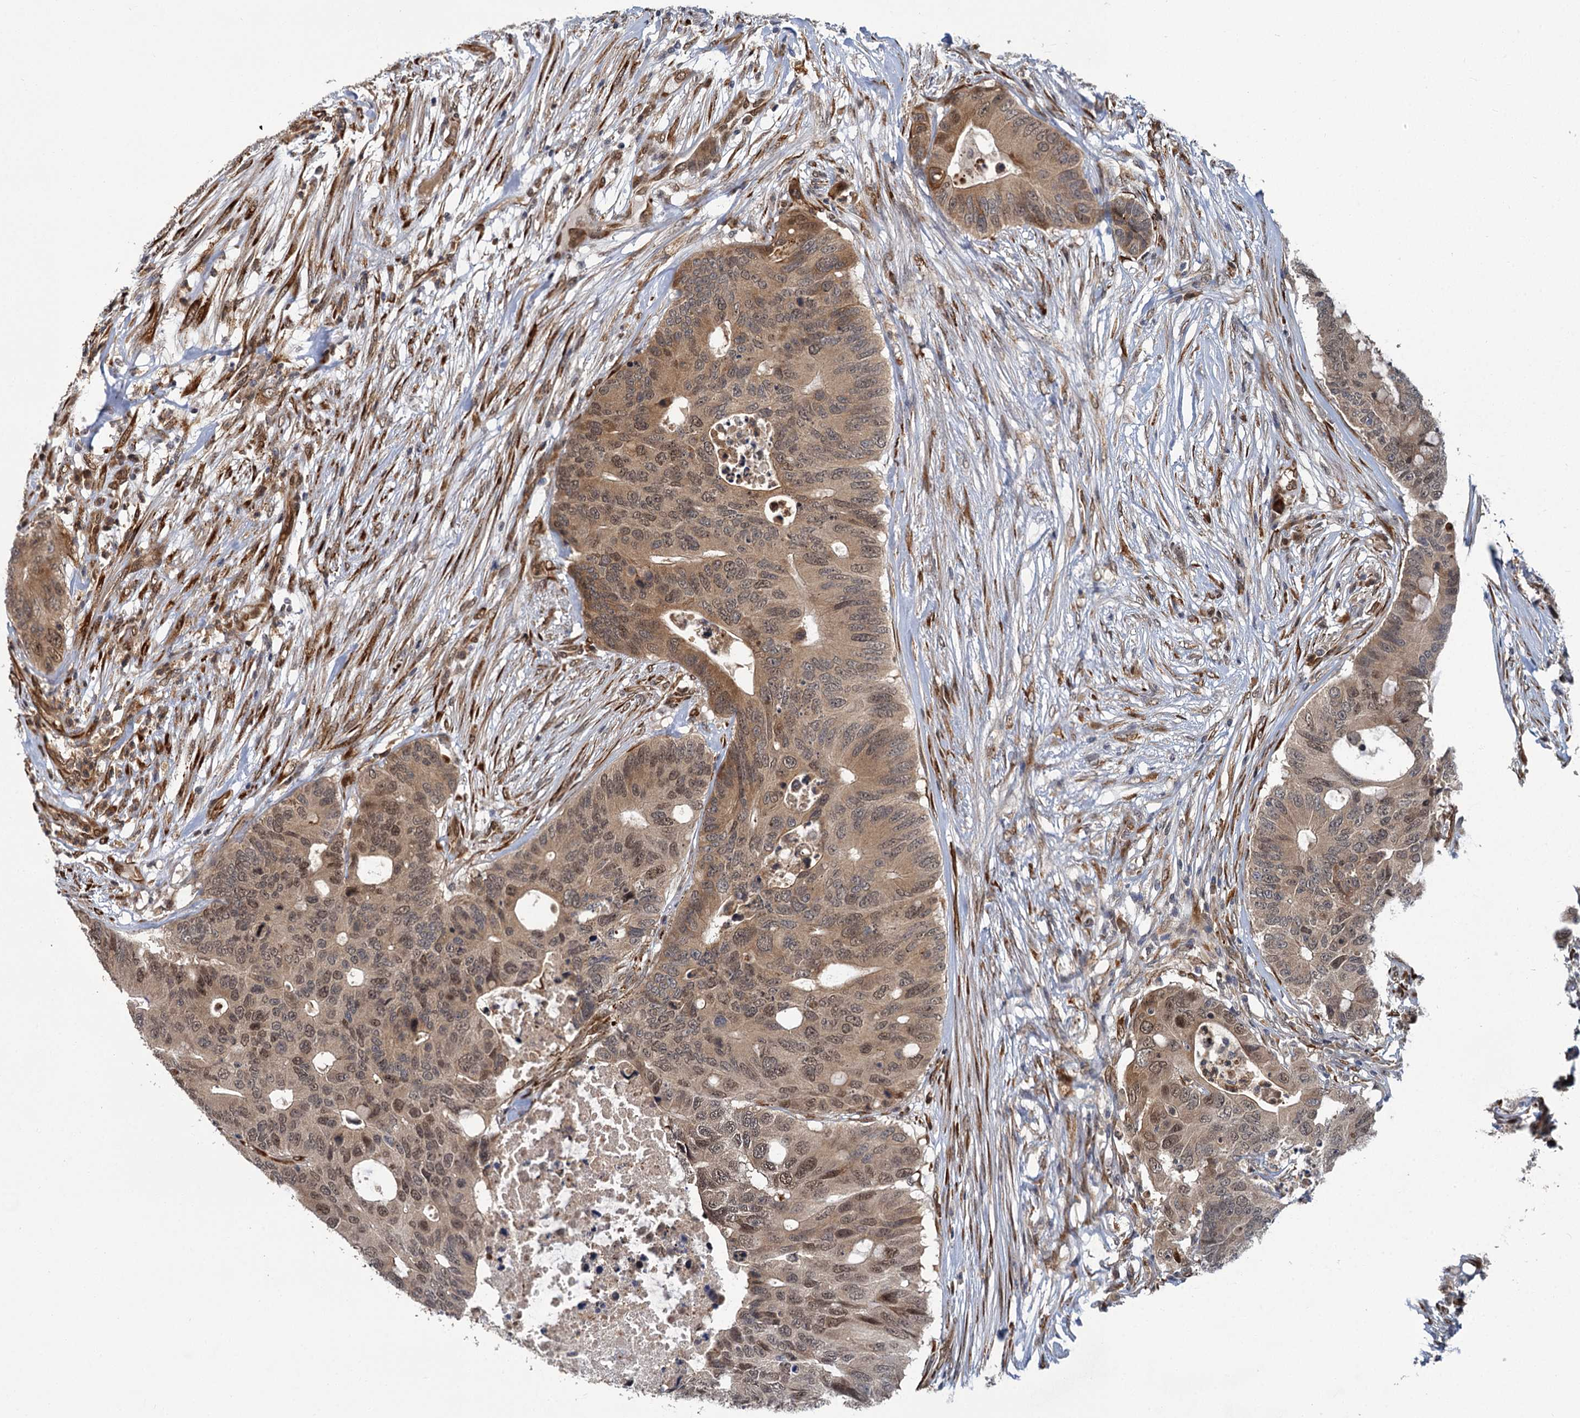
{"staining": {"intensity": "moderate", "quantity": ">75%", "location": "cytoplasmic/membranous,nuclear"}, "tissue": "colorectal cancer", "cell_type": "Tumor cells", "image_type": "cancer", "snomed": [{"axis": "morphology", "description": "Adenocarcinoma, NOS"}, {"axis": "topography", "description": "Colon"}], "caption": "Immunohistochemical staining of colorectal cancer (adenocarcinoma) reveals moderate cytoplasmic/membranous and nuclear protein expression in approximately >75% of tumor cells.", "gene": "APBA2", "patient": {"sex": "male", "age": 71}}